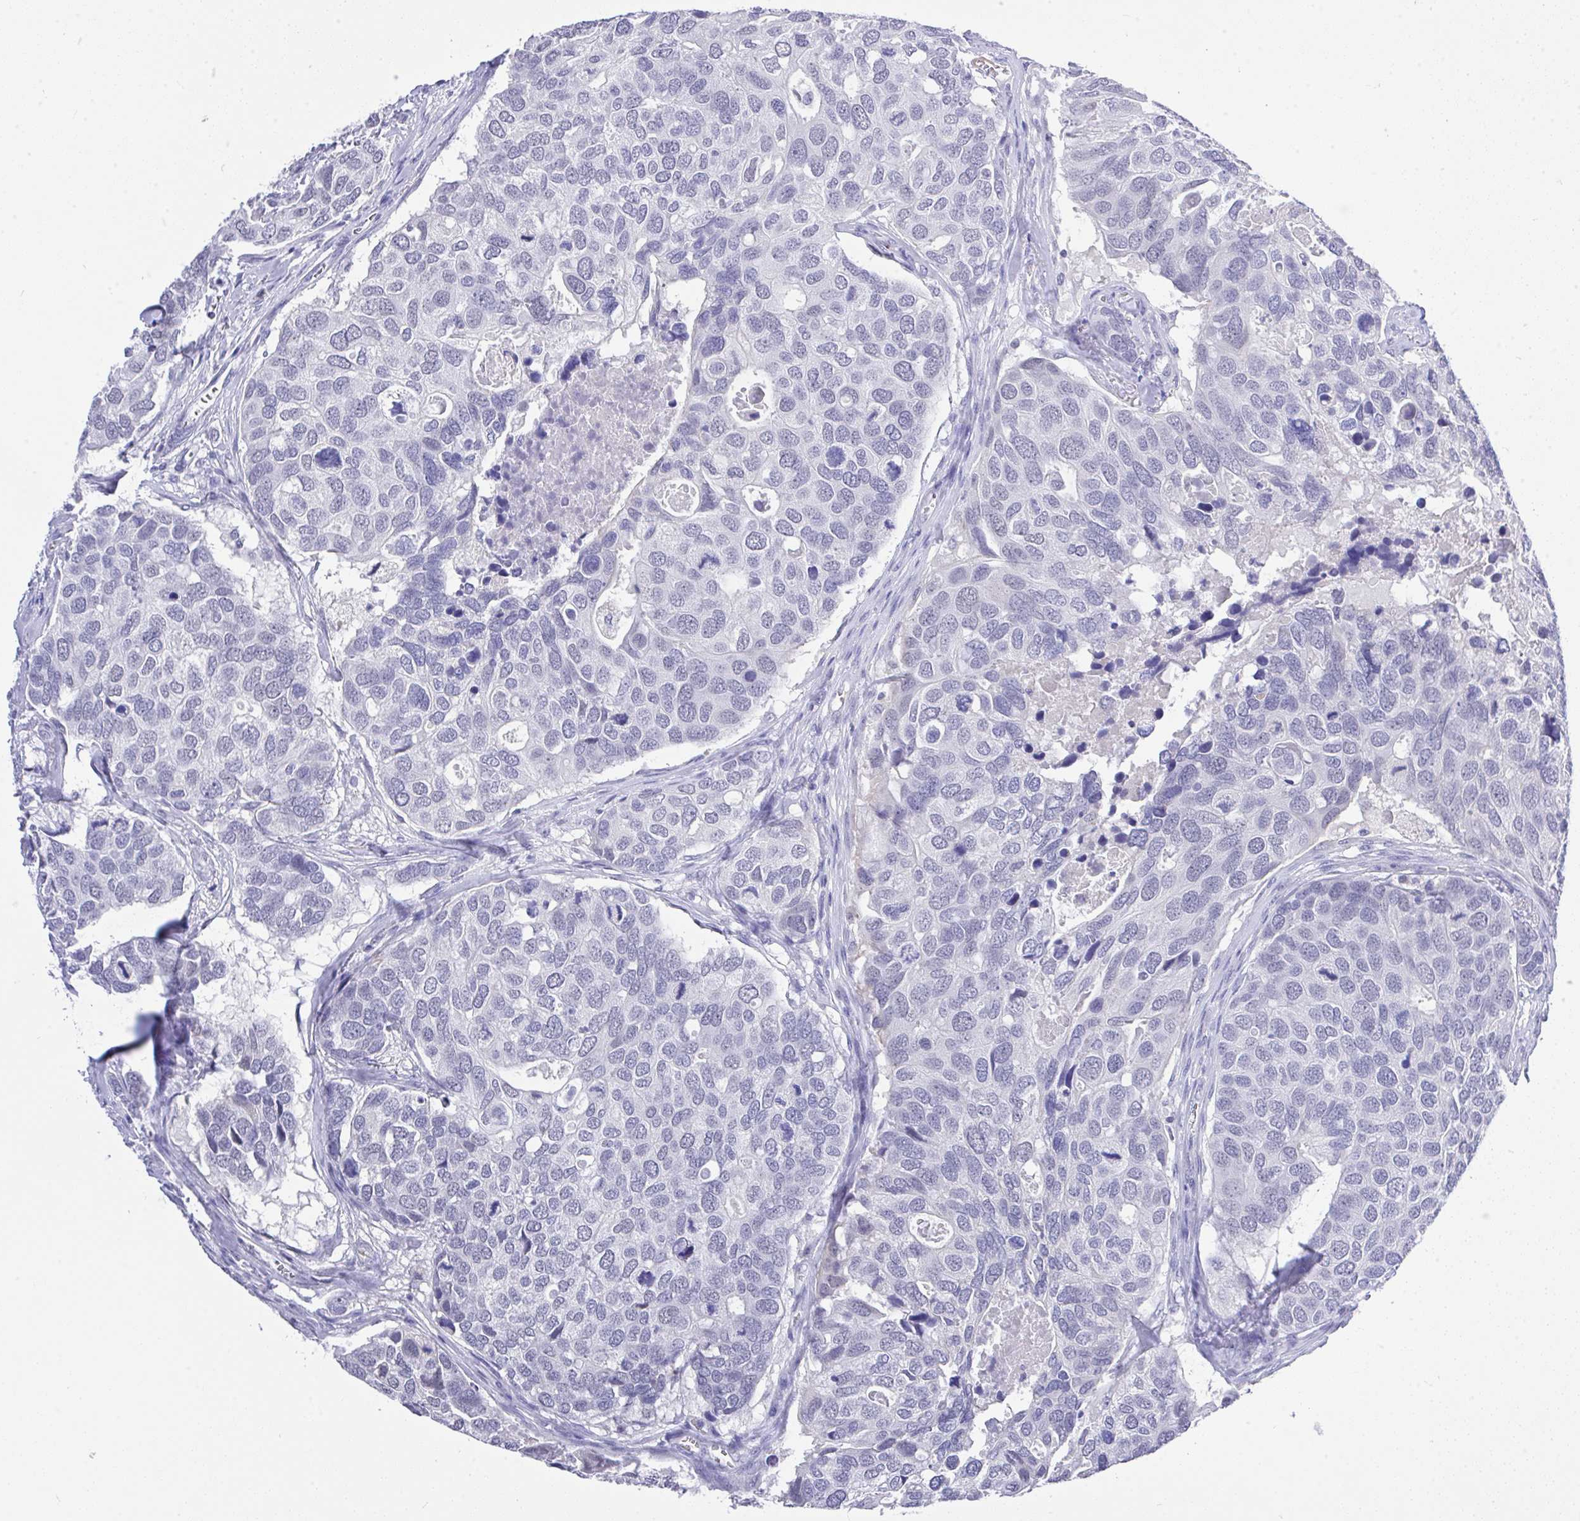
{"staining": {"intensity": "negative", "quantity": "none", "location": "none"}, "tissue": "breast cancer", "cell_type": "Tumor cells", "image_type": "cancer", "snomed": [{"axis": "morphology", "description": "Duct carcinoma"}, {"axis": "topography", "description": "Breast"}], "caption": "DAB immunohistochemical staining of intraductal carcinoma (breast) exhibits no significant expression in tumor cells.", "gene": "MS4A12", "patient": {"sex": "female", "age": 83}}